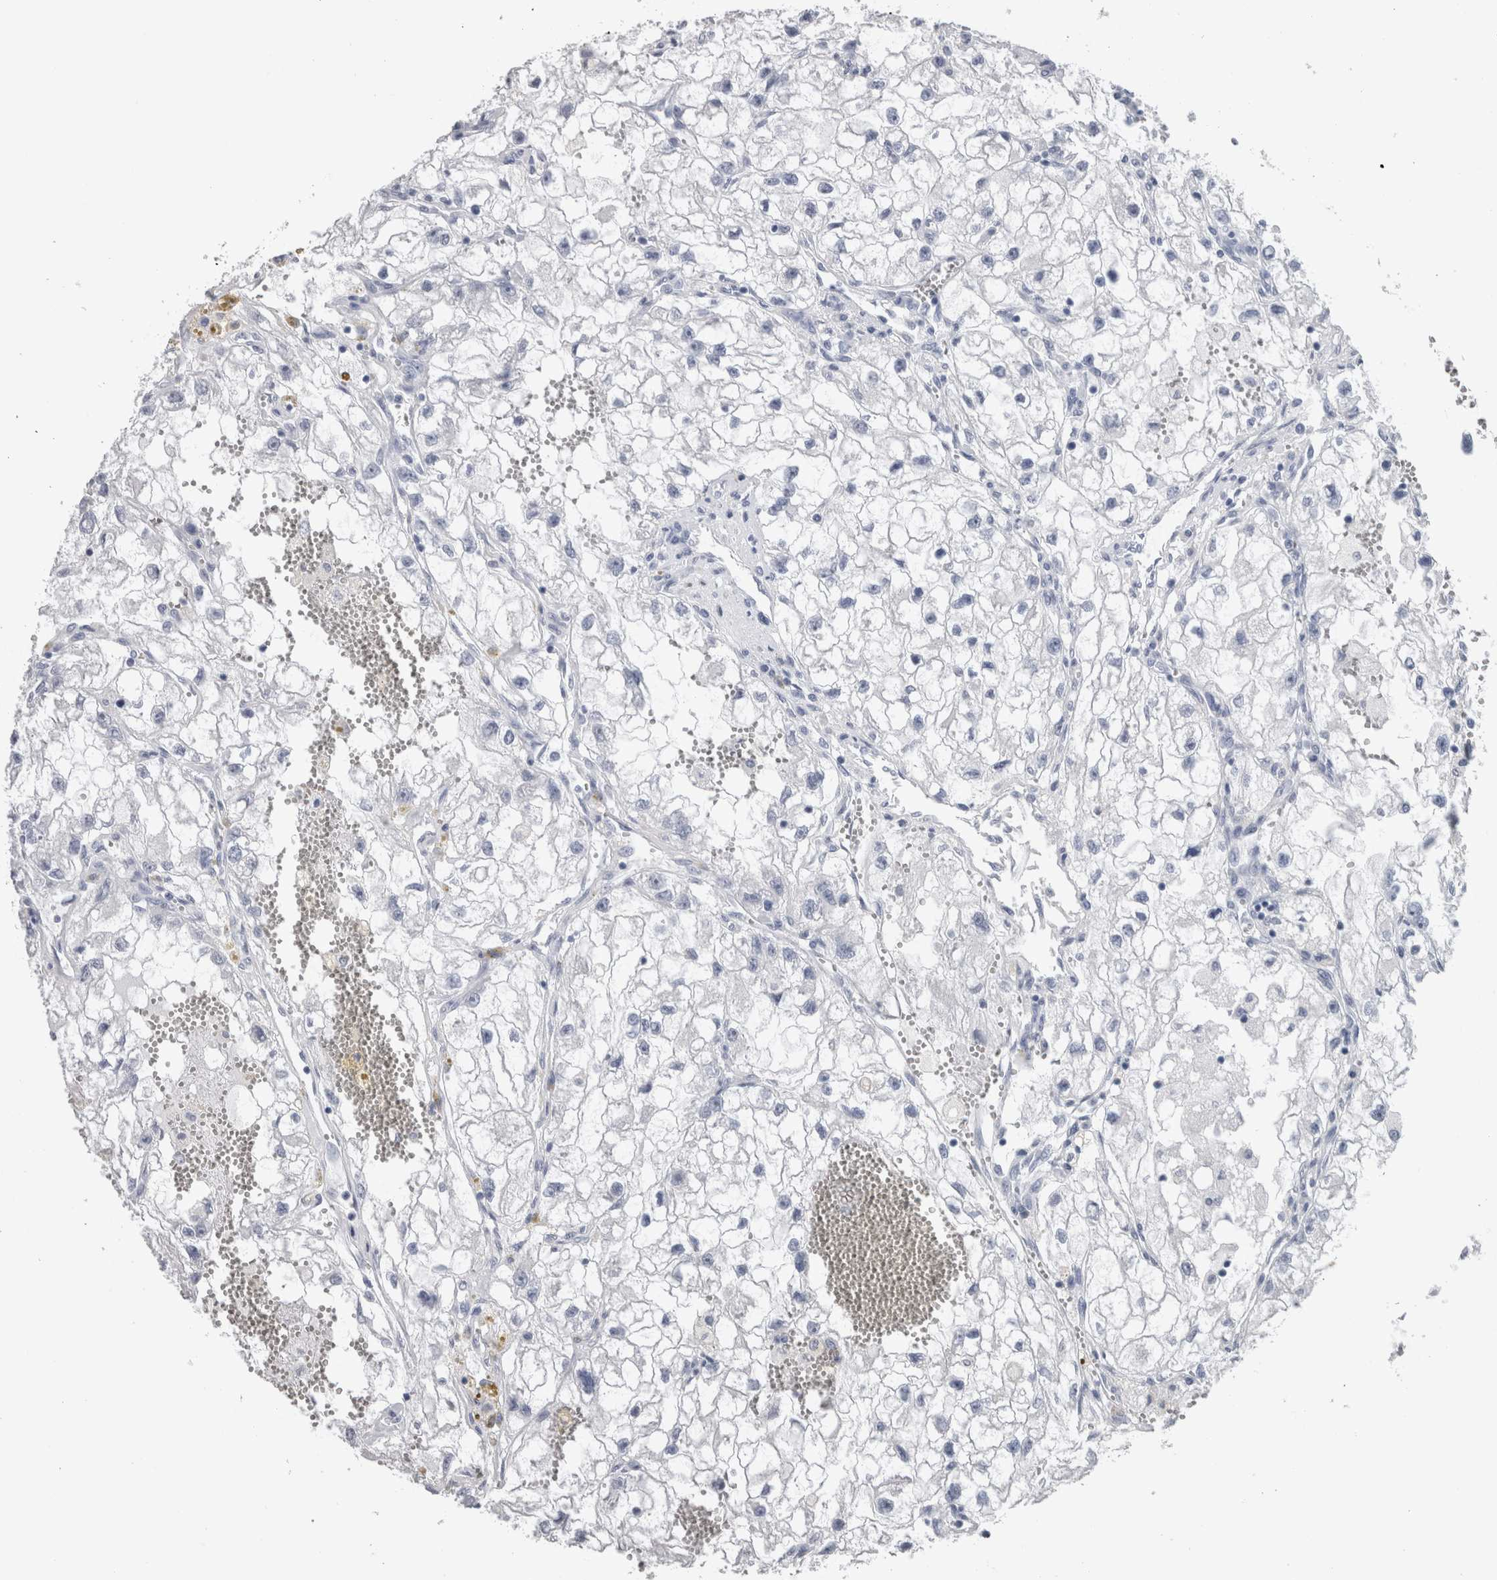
{"staining": {"intensity": "negative", "quantity": "none", "location": "none"}, "tissue": "renal cancer", "cell_type": "Tumor cells", "image_type": "cancer", "snomed": [{"axis": "morphology", "description": "Adenocarcinoma, NOS"}, {"axis": "topography", "description": "Kidney"}], "caption": "Human renal cancer stained for a protein using immunohistochemistry exhibits no expression in tumor cells.", "gene": "CA8", "patient": {"sex": "female", "age": 70}}